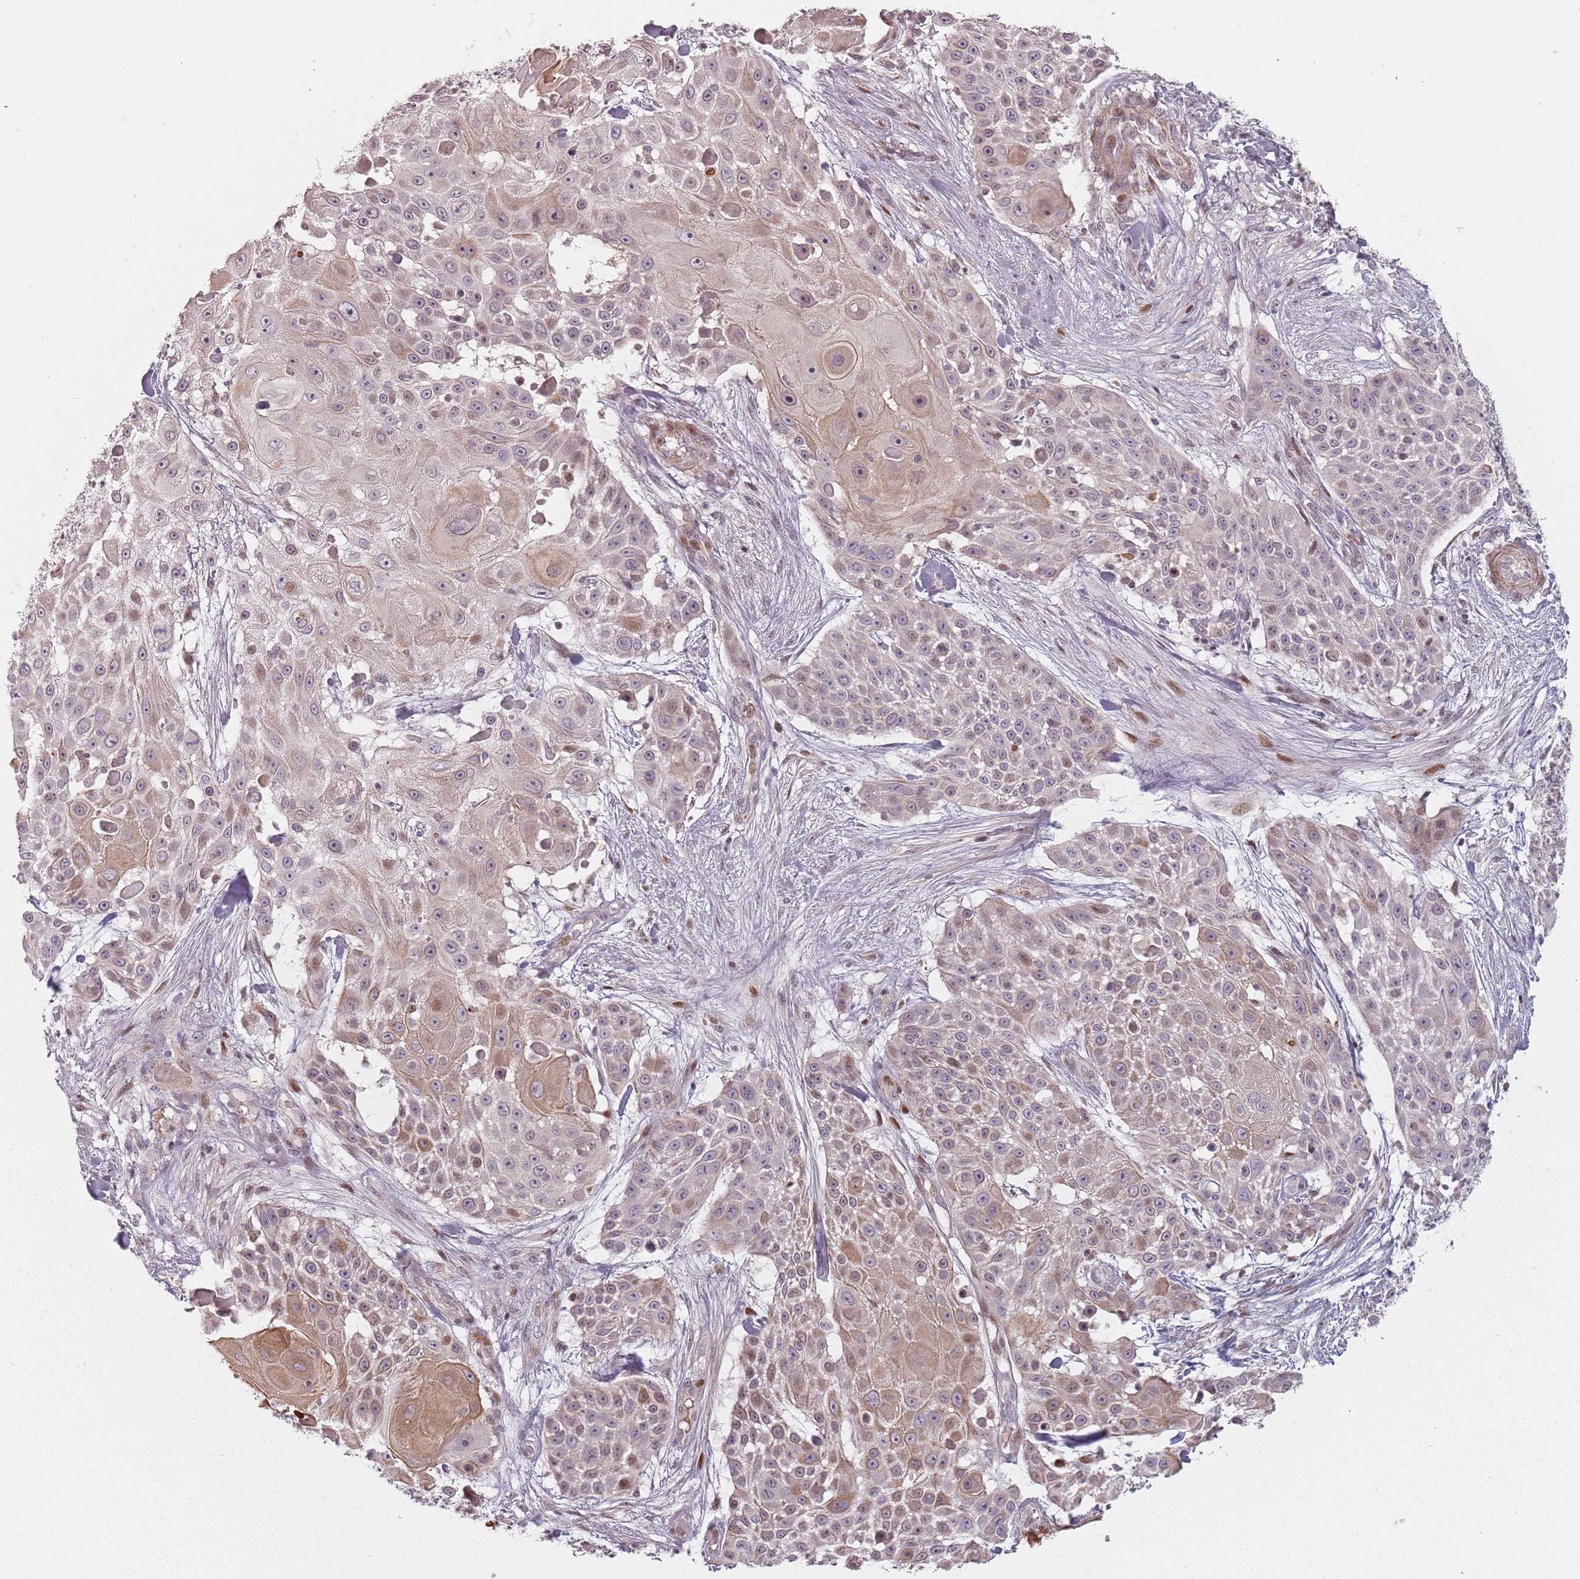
{"staining": {"intensity": "weak", "quantity": "25%-75%", "location": "cytoplasmic/membranous,nuclear"}, "tissue": "skin cancer", "cell_type": "Tumor cells", "image_type": "cancer", "snomed": [{"axis": "morphology", "description": "Squamous cell carcinoma, NOS"}, {"axis": "topography", "description": "Skin"}], "caption": "Immunohistochemistry (IHC) photomicrograph of human squamous cell carcinoma (skin) stained for a protein (brown), which demonstrates low levels of weak cytoplasmic/membranous and nuclear expression in approximately 25%-75% of tumor cells.", "gene": "RPS6KA2", "patient": {"sex": "female", "age": 86}}